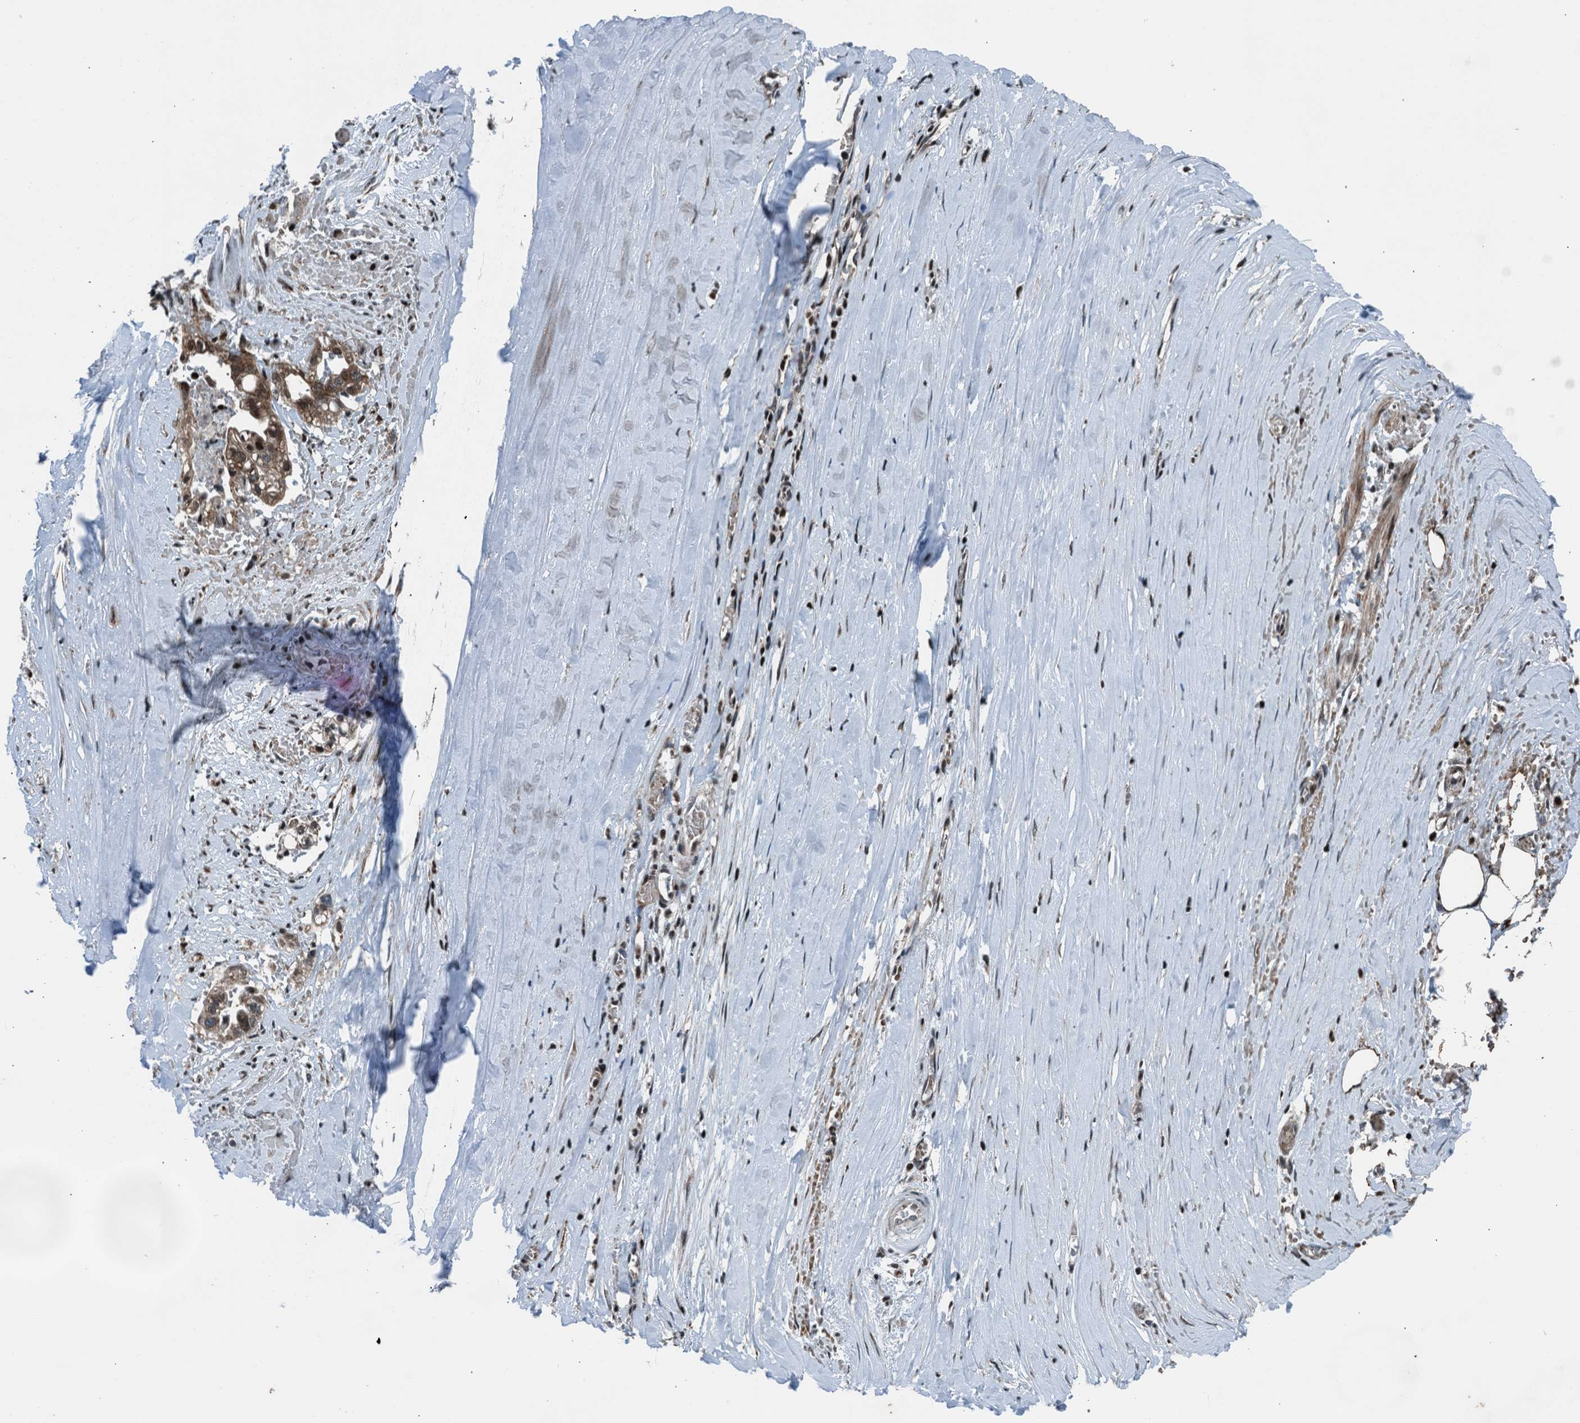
{"staining": {"intensity": "moderate", "quantity": ">75%", "location": "cytoplasmic/membranous"}, "tissue": "liver cancer", "cell_type": "Tumor cells", "image_type": "cancer", "snomed": [{"axis": "morphology", "description": "Cholangiocarcinoma"}, {"axis": "topography", "description": "Liver"}], "caption": "Liver cholangiocarcinoma stained with DAB IHC reveals medium levels of moderate cytoplasmic/membranous positivity in about >75% of tumor cells.", "gene": "MORC3", "patient": {"sex": "female", "age": 70}}